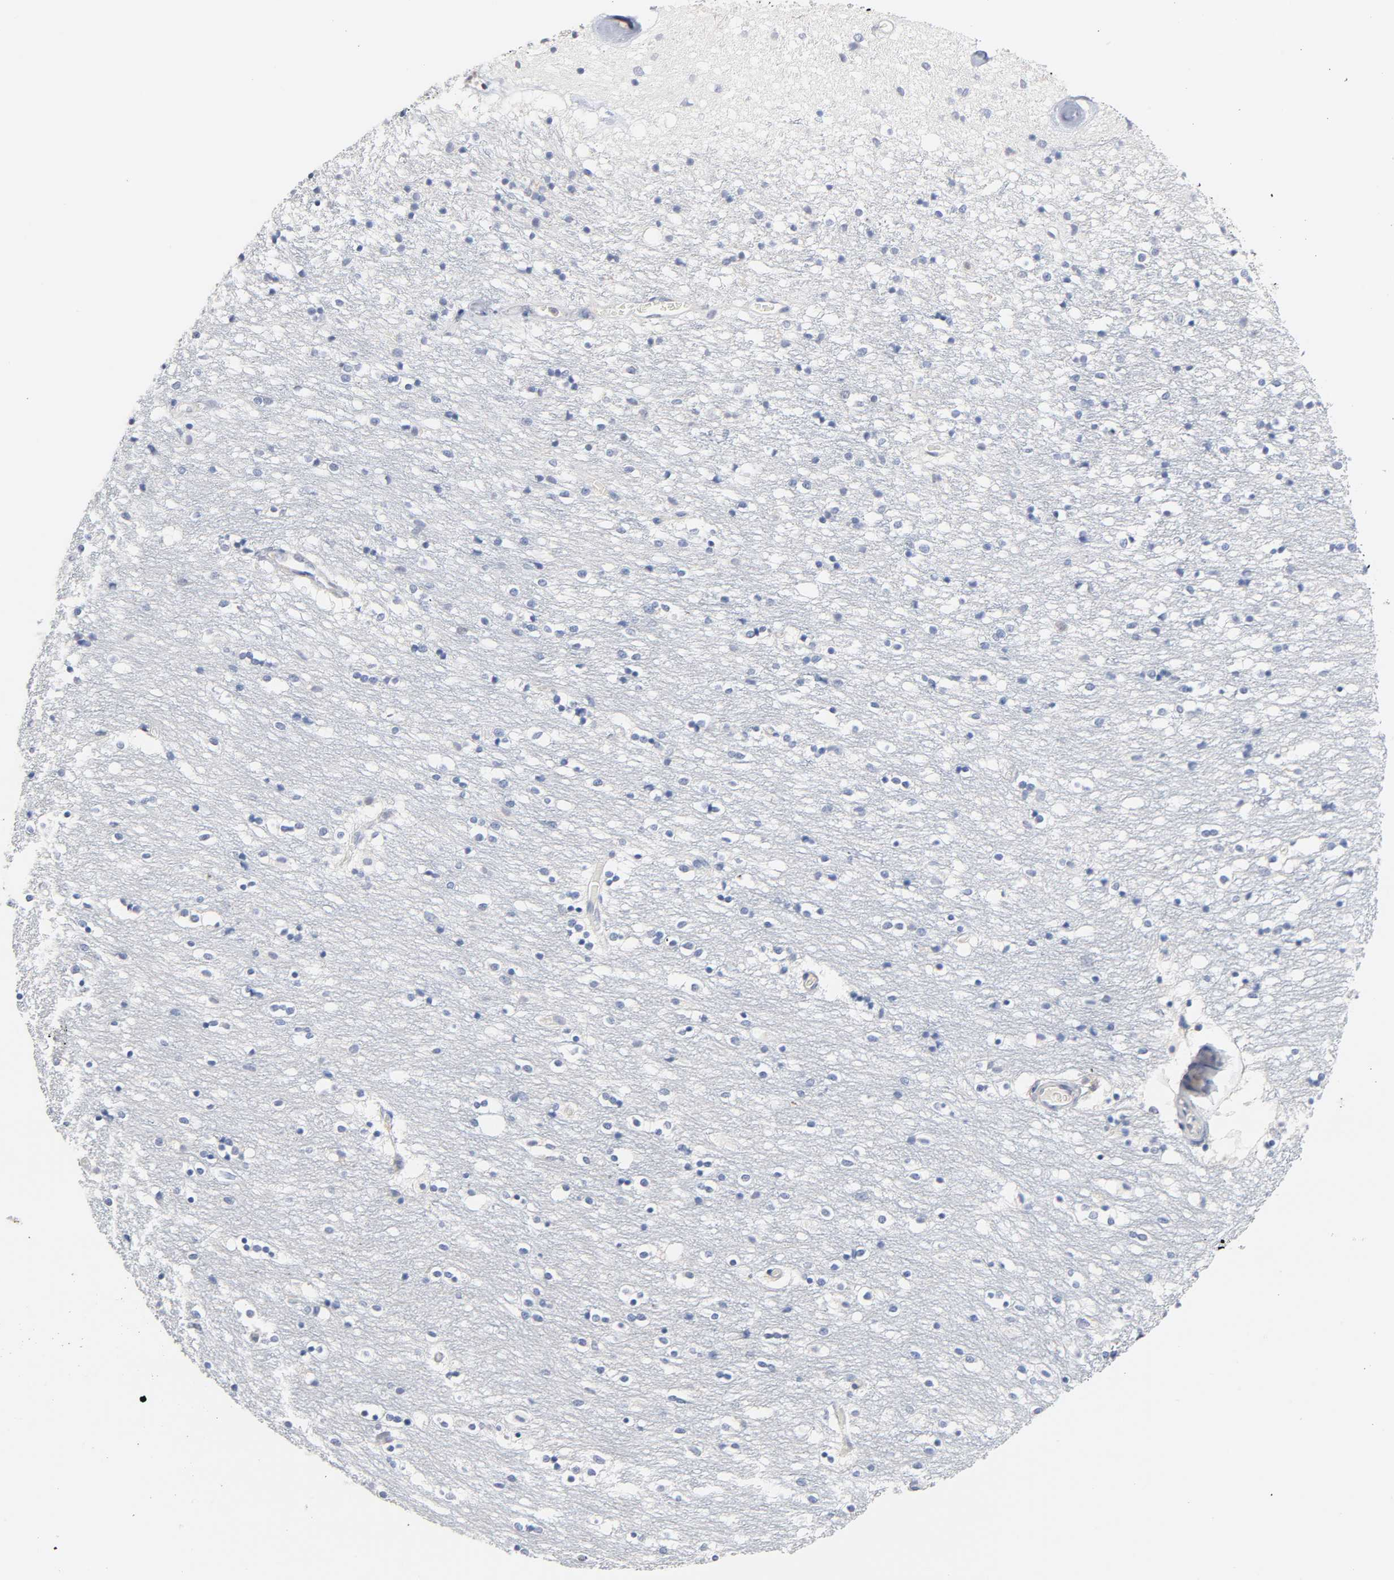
{"staining": {"intensity": "negative", "quantity": "none", "location": "none"}, "tissue": "caudate", "cell_type": "Glial cells", "image_type": "normal", "snomed": [{"axis": "morphology", "description": "Normal tissue, NOS"}, {"axis": "topography", "description": "Lateral ventricle wall"}], "caption": "Immunohistochemistry histopathology image of unremarkable caudate: human caudate stained with DAB exhibits no significant protein staining in glial cells.", "gene": "MALT1", "patient": {"sex": "female", "age": 54}}